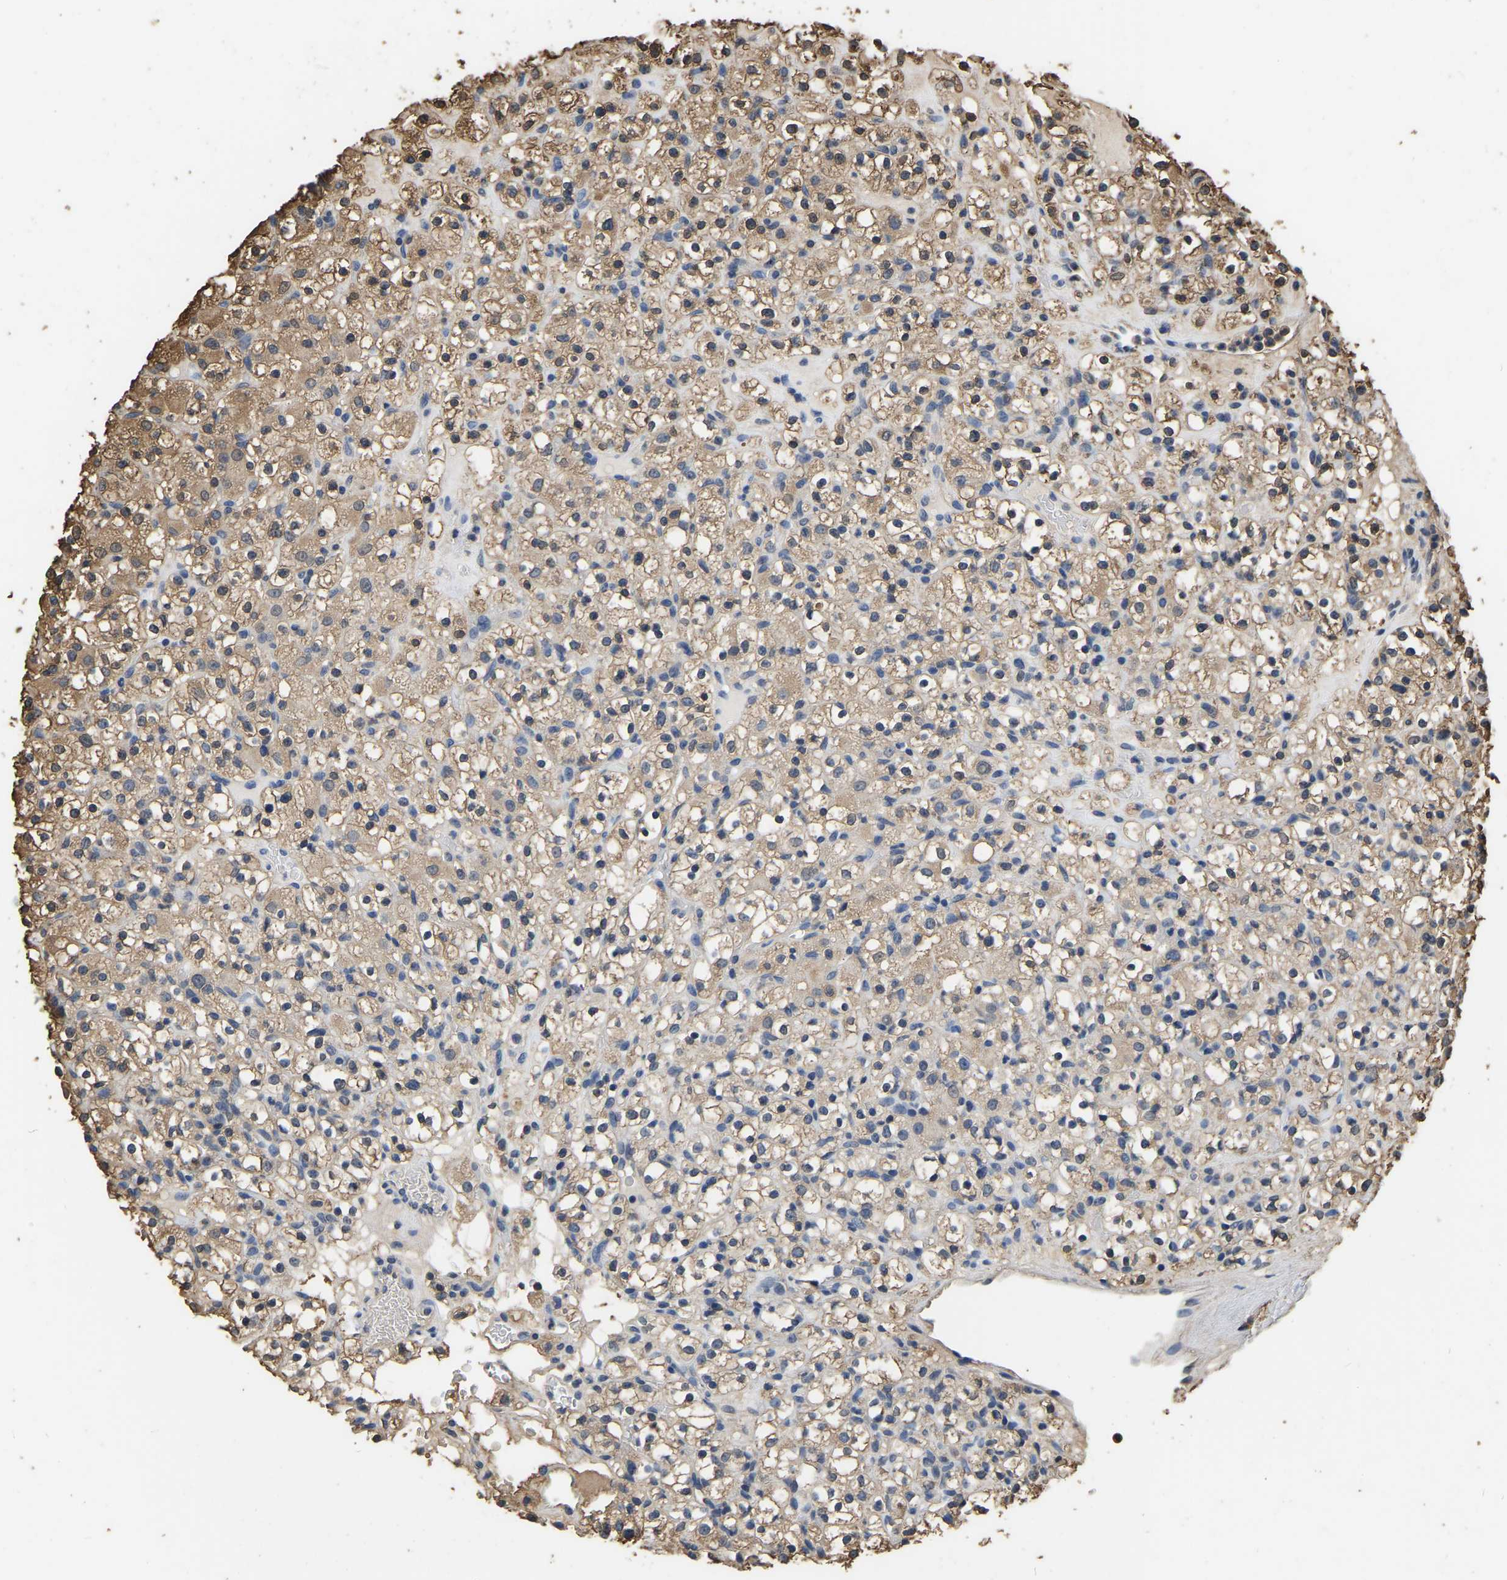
{"staining": {"intensity": "weak", "quantity": ">75%", "location": "cytoplasmic/membranous"}, "tissue": "renal cancer", "cell_type": "Tumor cells", "image_type": "cancer", "snomed": [{"axis": "morphology", "description": "Normal tissue, NOS"}, {"axis": "morphology", "description": "Adenocarcinoma, NOS"}, {"axis": "topography", "description": "Kidney"}], "caption": "Protein staining of renal adenocarcinoma tissue reveals weak cytoplasmic/membranous expression in approximately >75% of tumor cells.", "gene": "LDHB", "patient": {"sex": "female", "age": 72}}